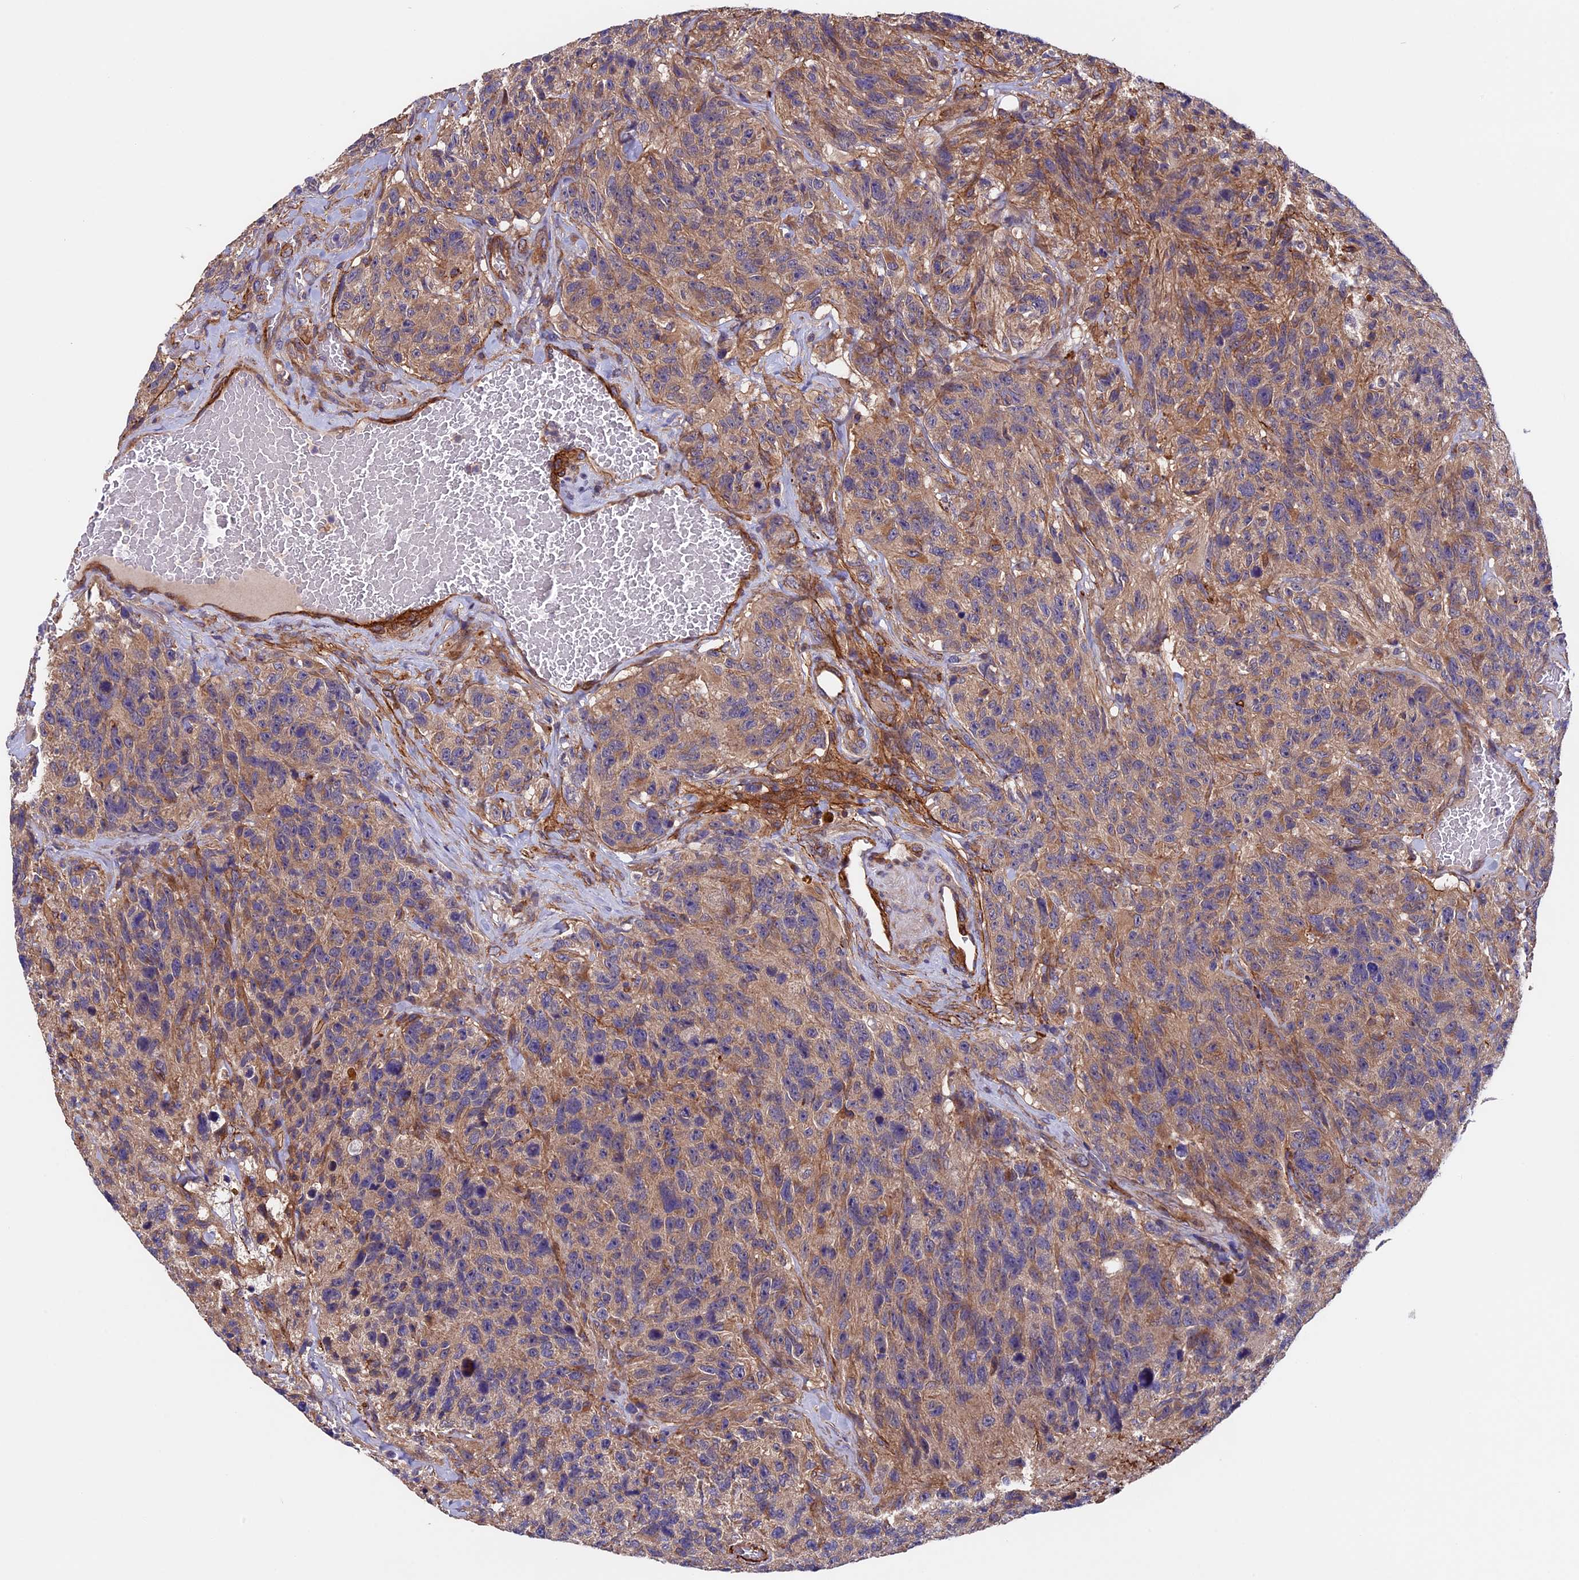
{"staining": {"intensity": "moderate", "quantity": "25%-75%", "location": "cytoplasmic/membranous"}, "tissue": "glioma", "cell_type": "Tumor cells", "image_type": "cancer", "snomed": [{"axis": "morphology", "description": "Glioma, malignant, High grade"}, {"axis": "topography", "description": "Brain"}], "caption": "This micrograph demonstrates immunohistochemistry staining of human high-grade glioma (malignant), with medium moderate cytoplasmic/membranous staining in about 25%-75% of tumor cells.", "gene": "SLC9A5", "patient": {"sex": "male", "age": 69}}